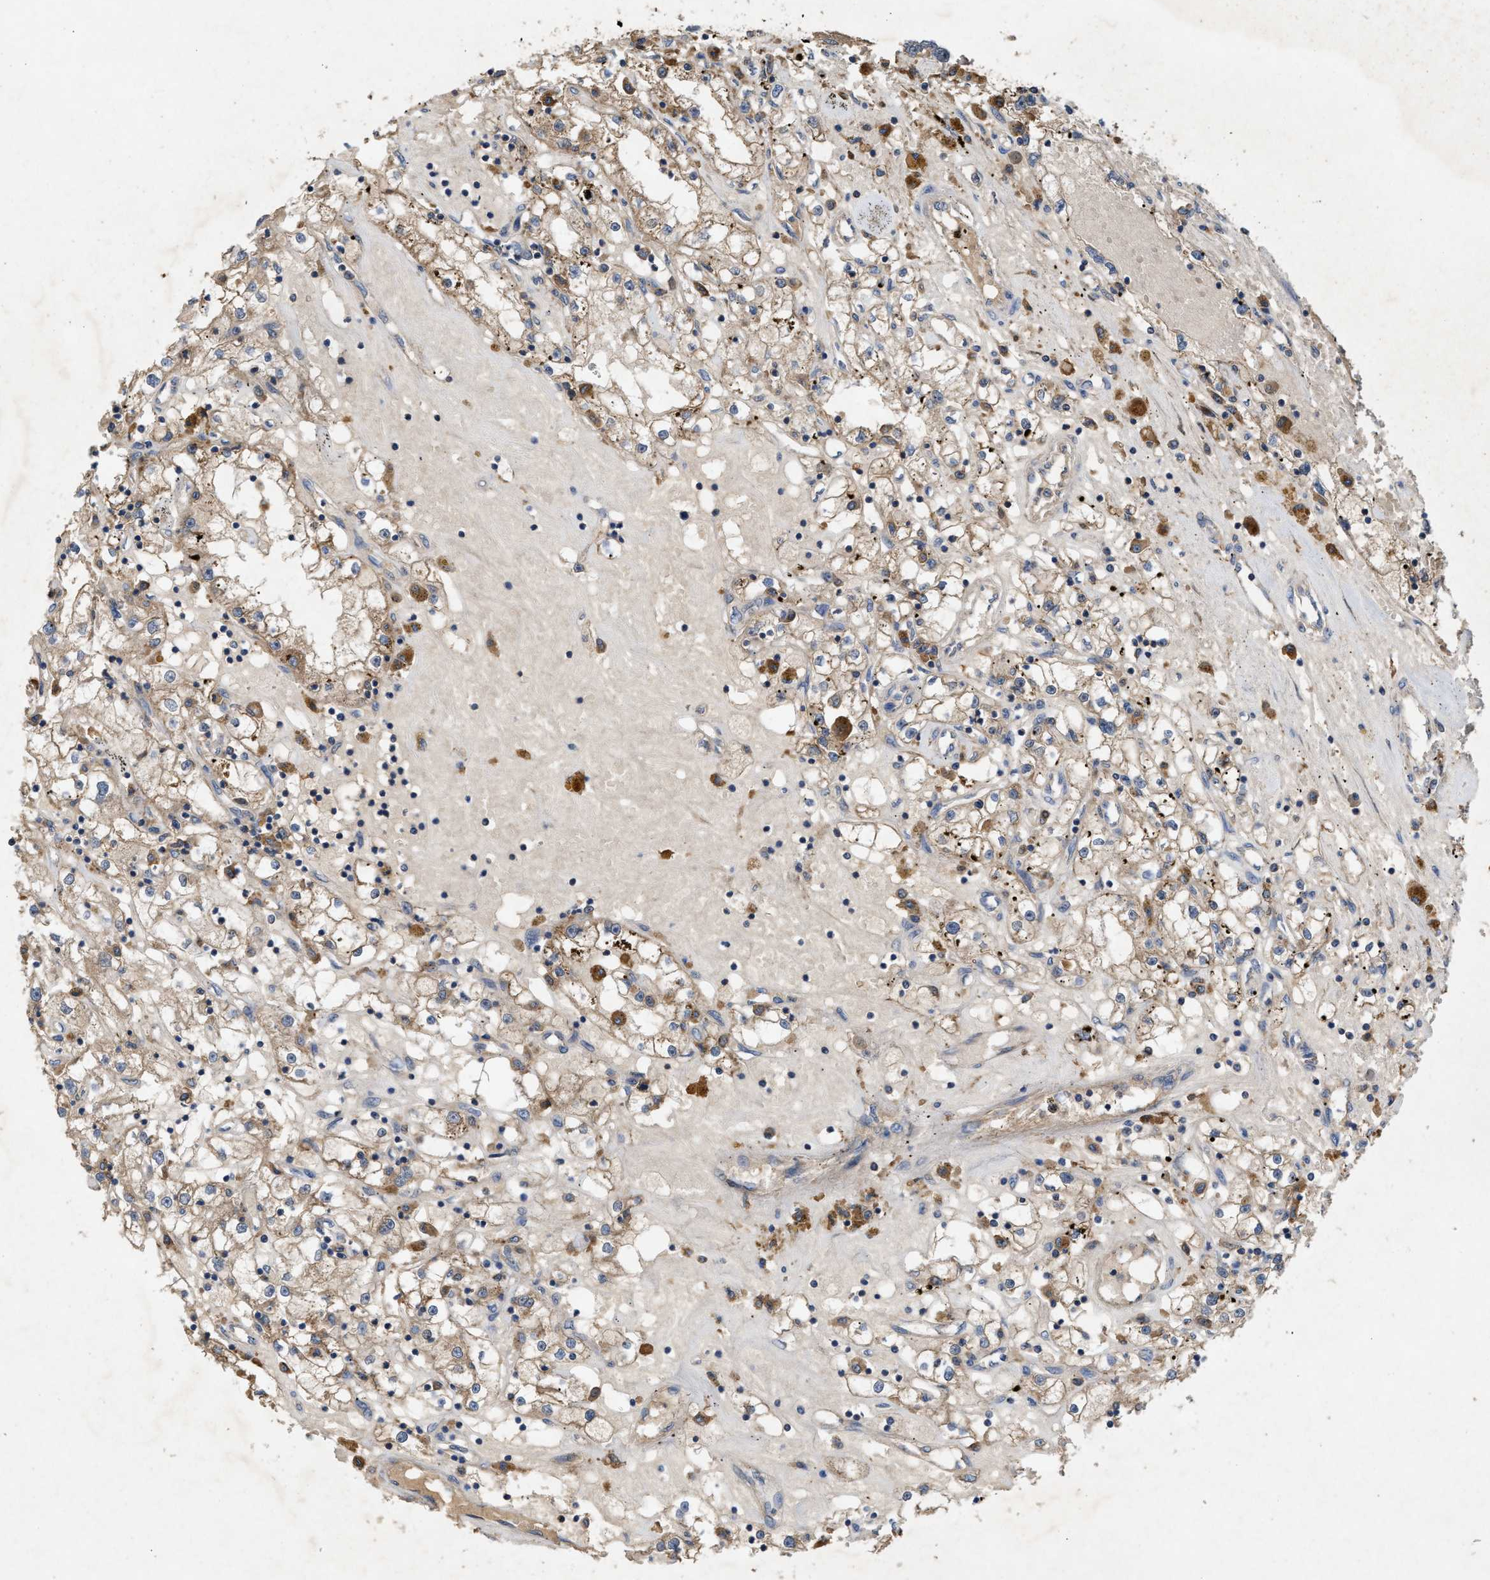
{"staining": {"intensity": "weak", "quantity": "<25%", "location": "cytoplasmic/membranous"}, "tissue": "renal cancer", "cell_type": "Tumor cells", "image_type": "cancer", "snomed": [{"axis": "morphology", "description": "Adenocarcinoma, NOS"}, {"axis": "topography", "description": "Kidney"}], "caption": "Immunohistochemistry image of human renal cancer (adenocarcinoma) stained for a protein (brown), which displays no positivity in tumor cells. (IHC, brightfield microscopy, high magnification).", "gene": "LPAR2", "patient": {"sex": "male", "age": 56}}